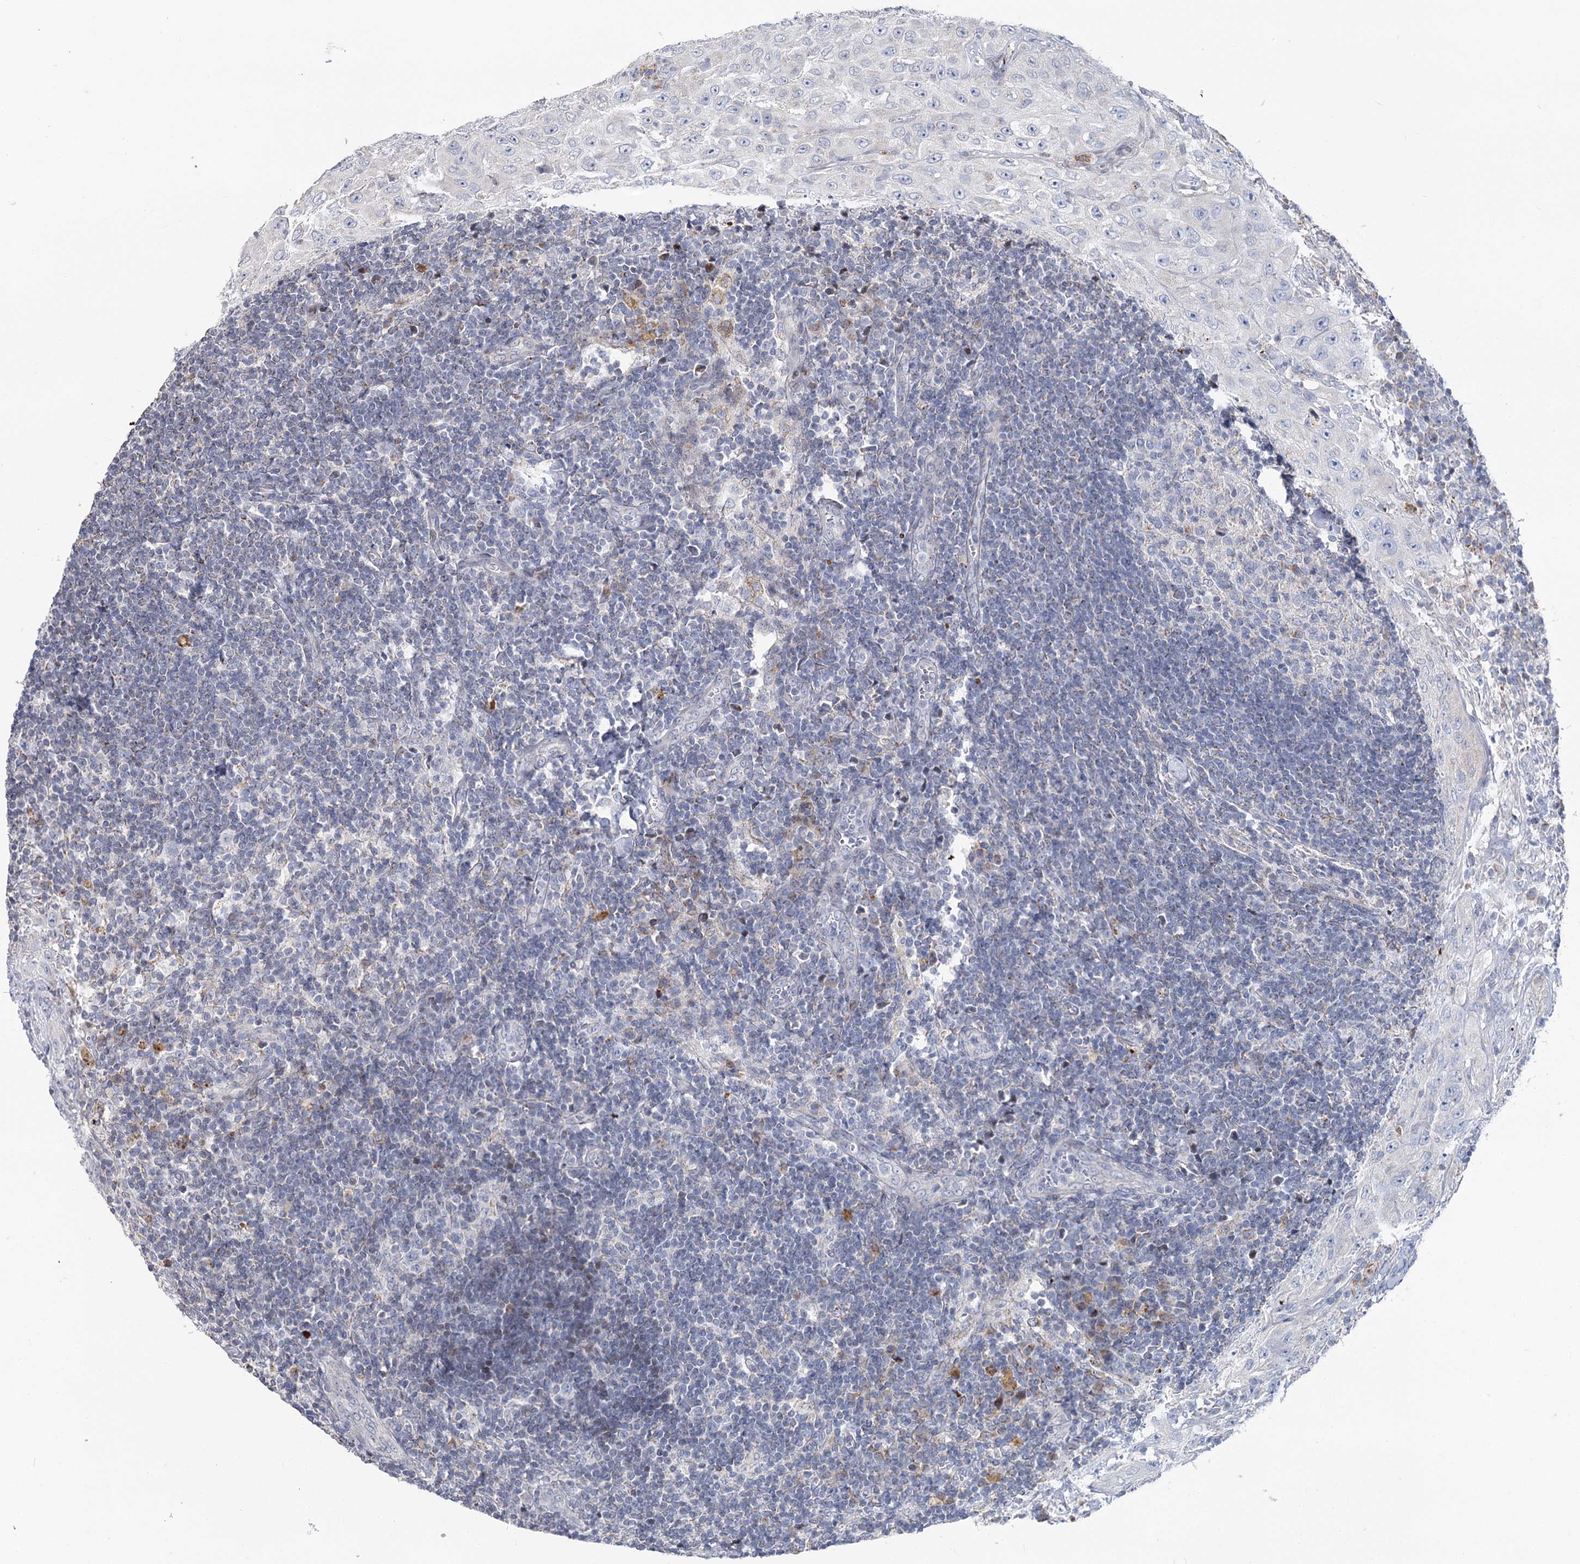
{"staining": {"intensity": "moderate", "quantity": "<25%", "location": "nuclear"}, "tissue": "lymph node", "cell_type": "Germinal center cells", "image_type": "normal", "snomed": [{"axis": "morphology", "description": "Normal tissue, NOS"}, {"axis": "morphology", "description": "Squamous cell carcinoma, metastatic, NOS"}, {"axis": "topography", "description": "Lymph node"}], "caption": "Lymph node stained with a brown dye demonstrates moderate nuclear positive expression in approximately <25% of germinal center cells.", "gene": "PTGR1", "patient": {"sex": "male", "age": 73}}